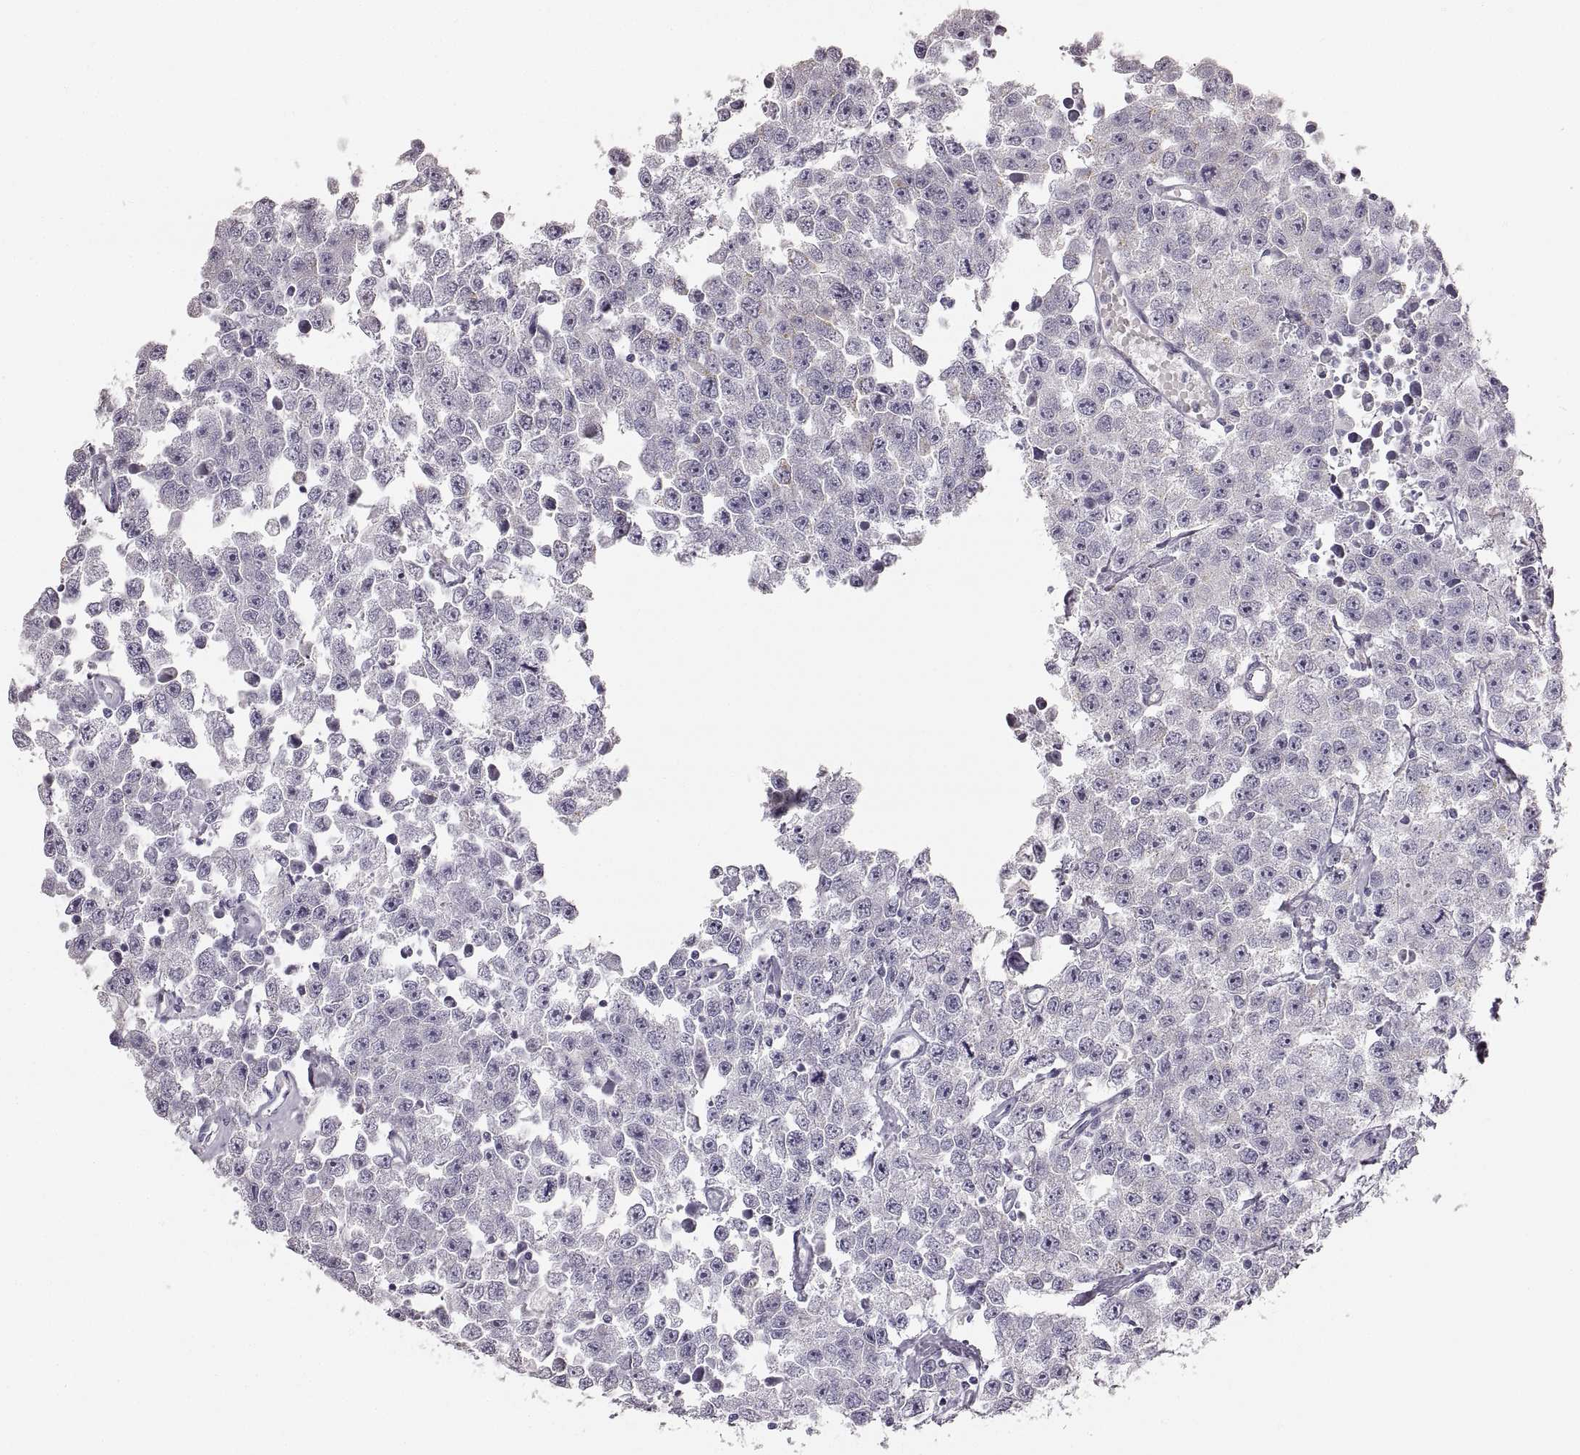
{"staining": {"intensity": "negative", "quantity": "none", "location": "none"}, "tissue": "testis cancer", "cell_type": "Tumor cells", "image_type": "cancer", "snomed": [{"axis": "morphology", "description": "Seminoma, NOS"}, {"axis": "topography", "description": "Testis"}], "caption": "Immunohistochemical staining of human seminoma (testis) exhibits no significant staining in tumor cells.", "gene": "RDH13", "patient": {"sex": "male", "age": 52}}